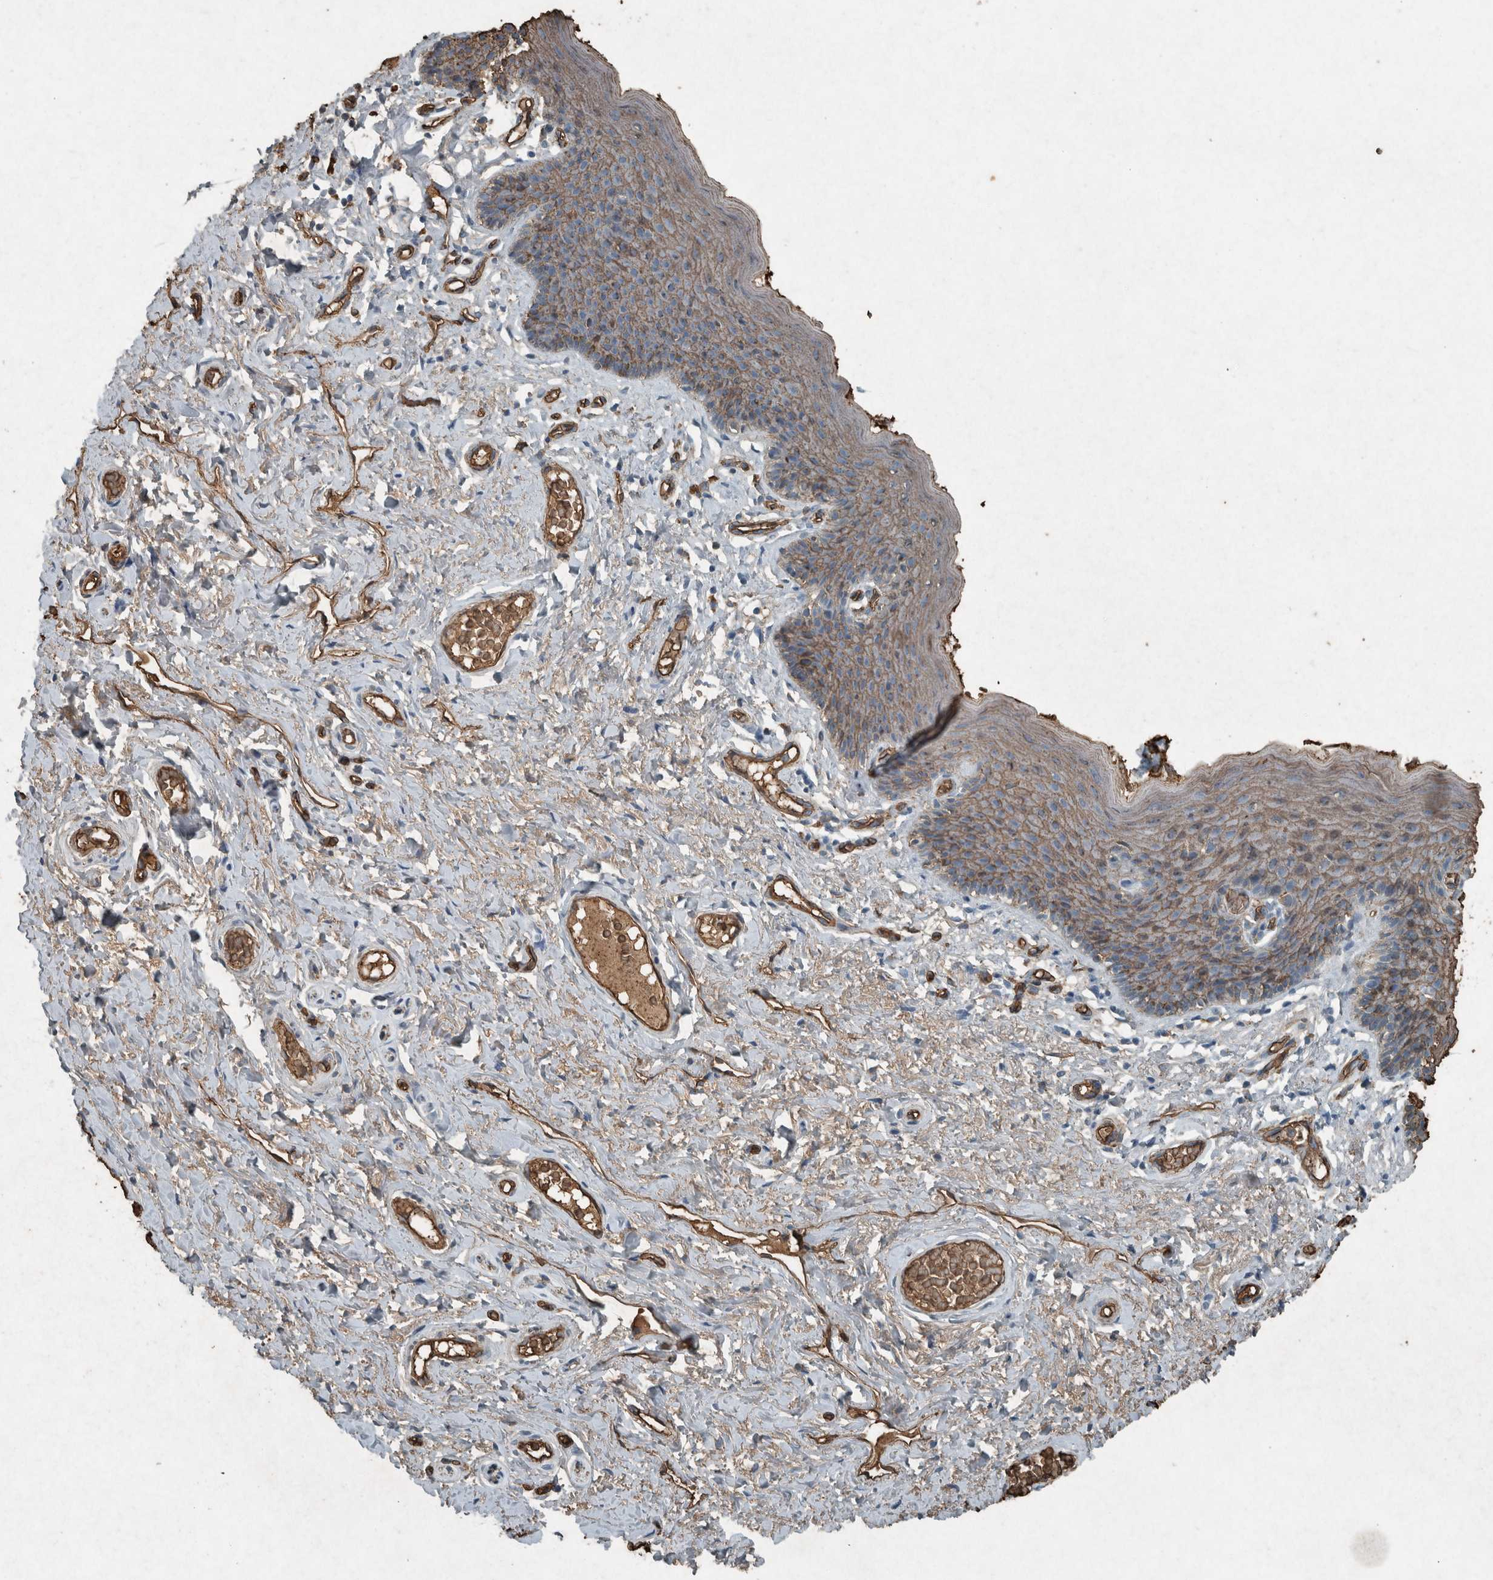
{"staining": {"intensity": "moderate", "quantity": "25%-75%", "location": "cytoplasmic/membranous"}, "tissue": "skin", "cell_type": "Epidermal cells", "image_type": "normal", "snomed": [{"axis": "morphology", "description": "Normal tissue, NOS"}, {"axis": "topography", "description": "Vulva"}], "caption": "Immunohistochemistry histopathology image of benign skin stained for a protein (brown), which displays medium levels of moderate cytoplasmic/membranous positivity in about 25%-75% of epidermal cells.", "gene": "LBP", "patient": {"sex": "female", "age": 66}}